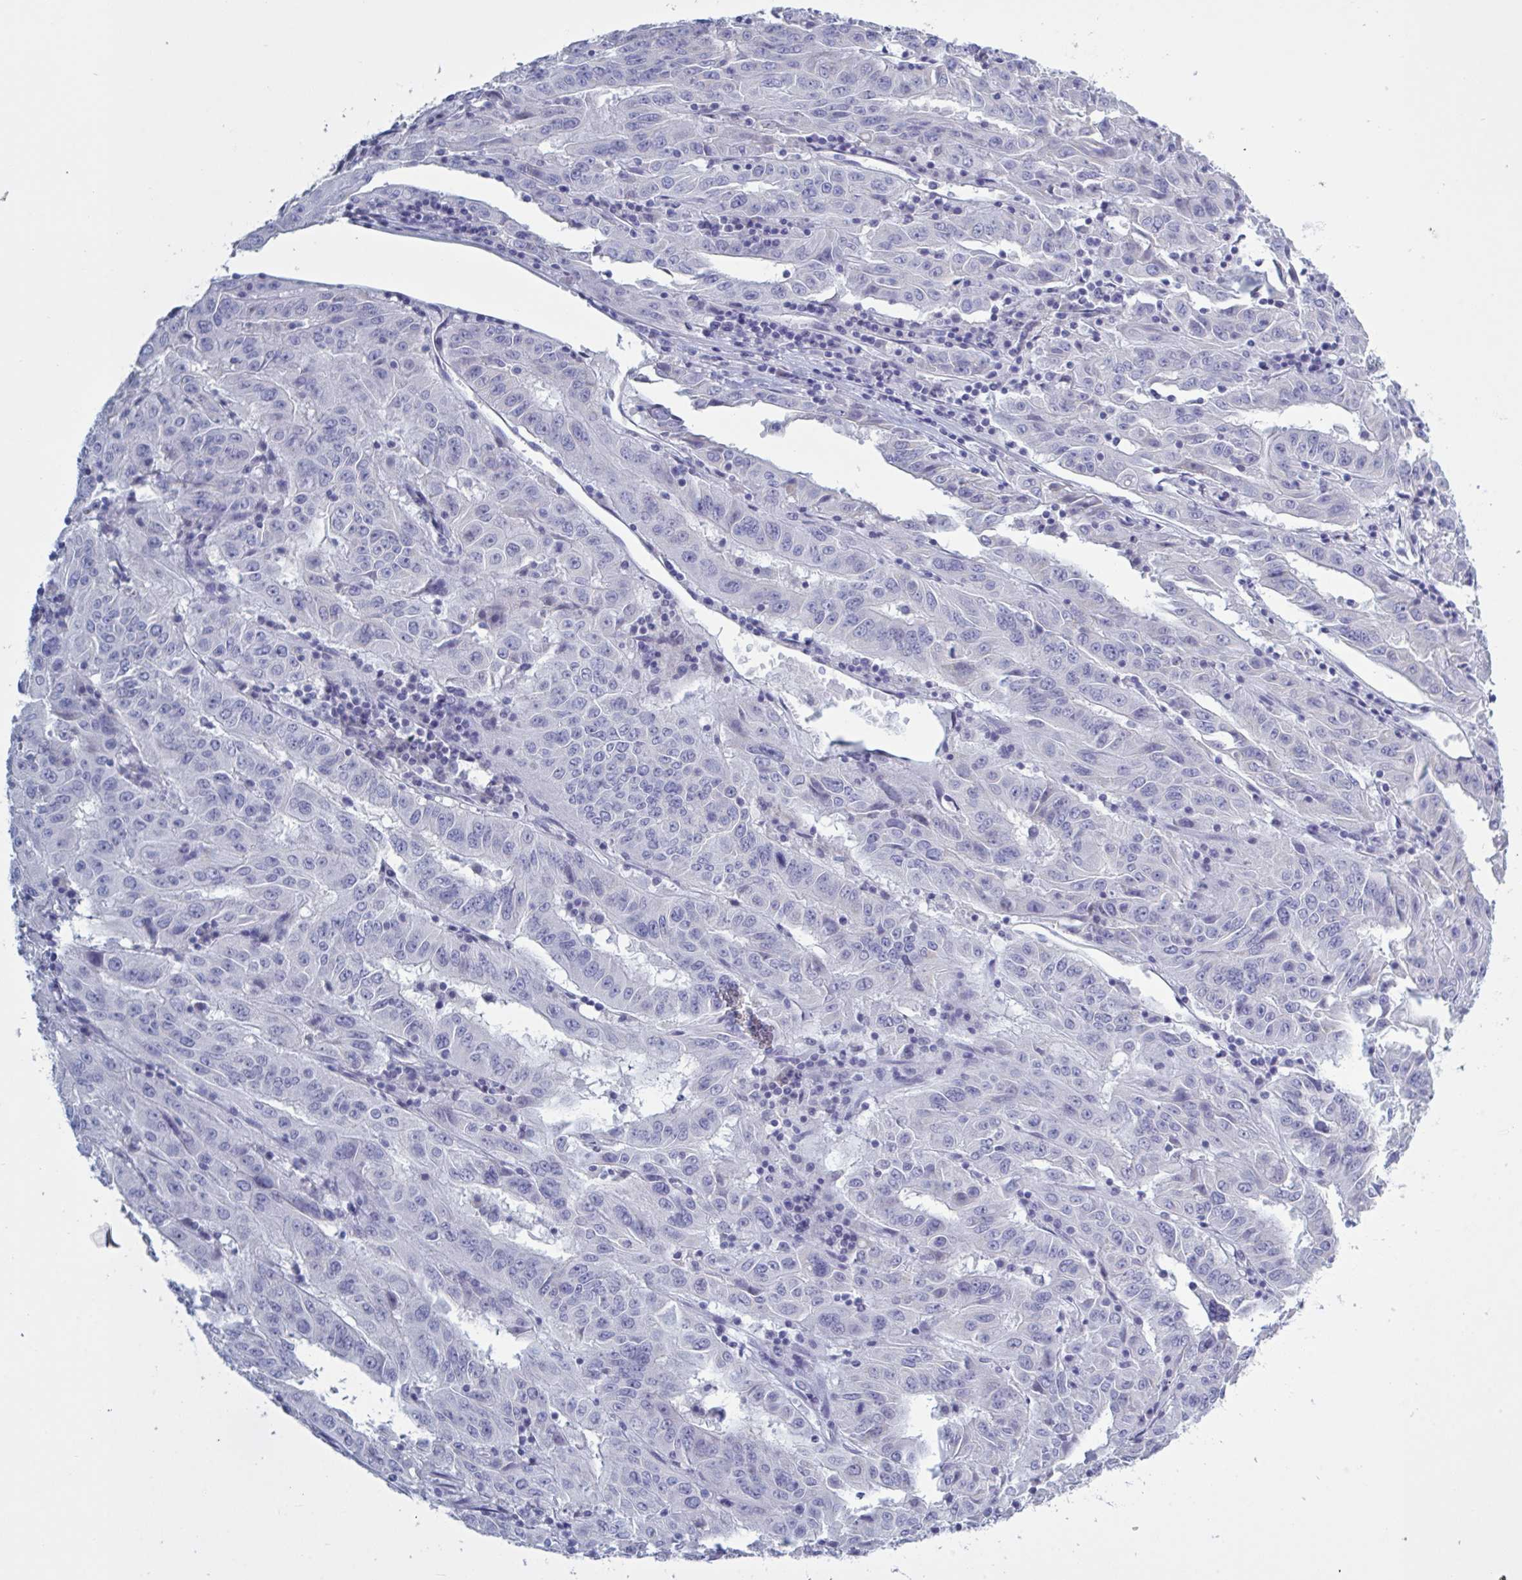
{"staining": {"intensity": "negative", "quantity": "none", "location": "none"}, "tissue": "pancreatic cancer", "cell_type": "Tumor cells", "image_type": "cancer", "snomed": [{"axis": "morphology", "description": "Adenocarcinoma, NOS"}, {"axis": "topography", "description": "Pancreas"}], "caption": "IHC histopathology image of neoplastic tissue: human adenocarcinoma (pancreatic) stained with DAB (3,3'-diaminobenzidine) displays no significant protein positivity in tumor cells. The staining is performed using DAB brown chromogen with nuclei counter-stained in using hematoxylin.", "gene": "NDUFC2", "patient": {"sex": "male", "age": 63}}